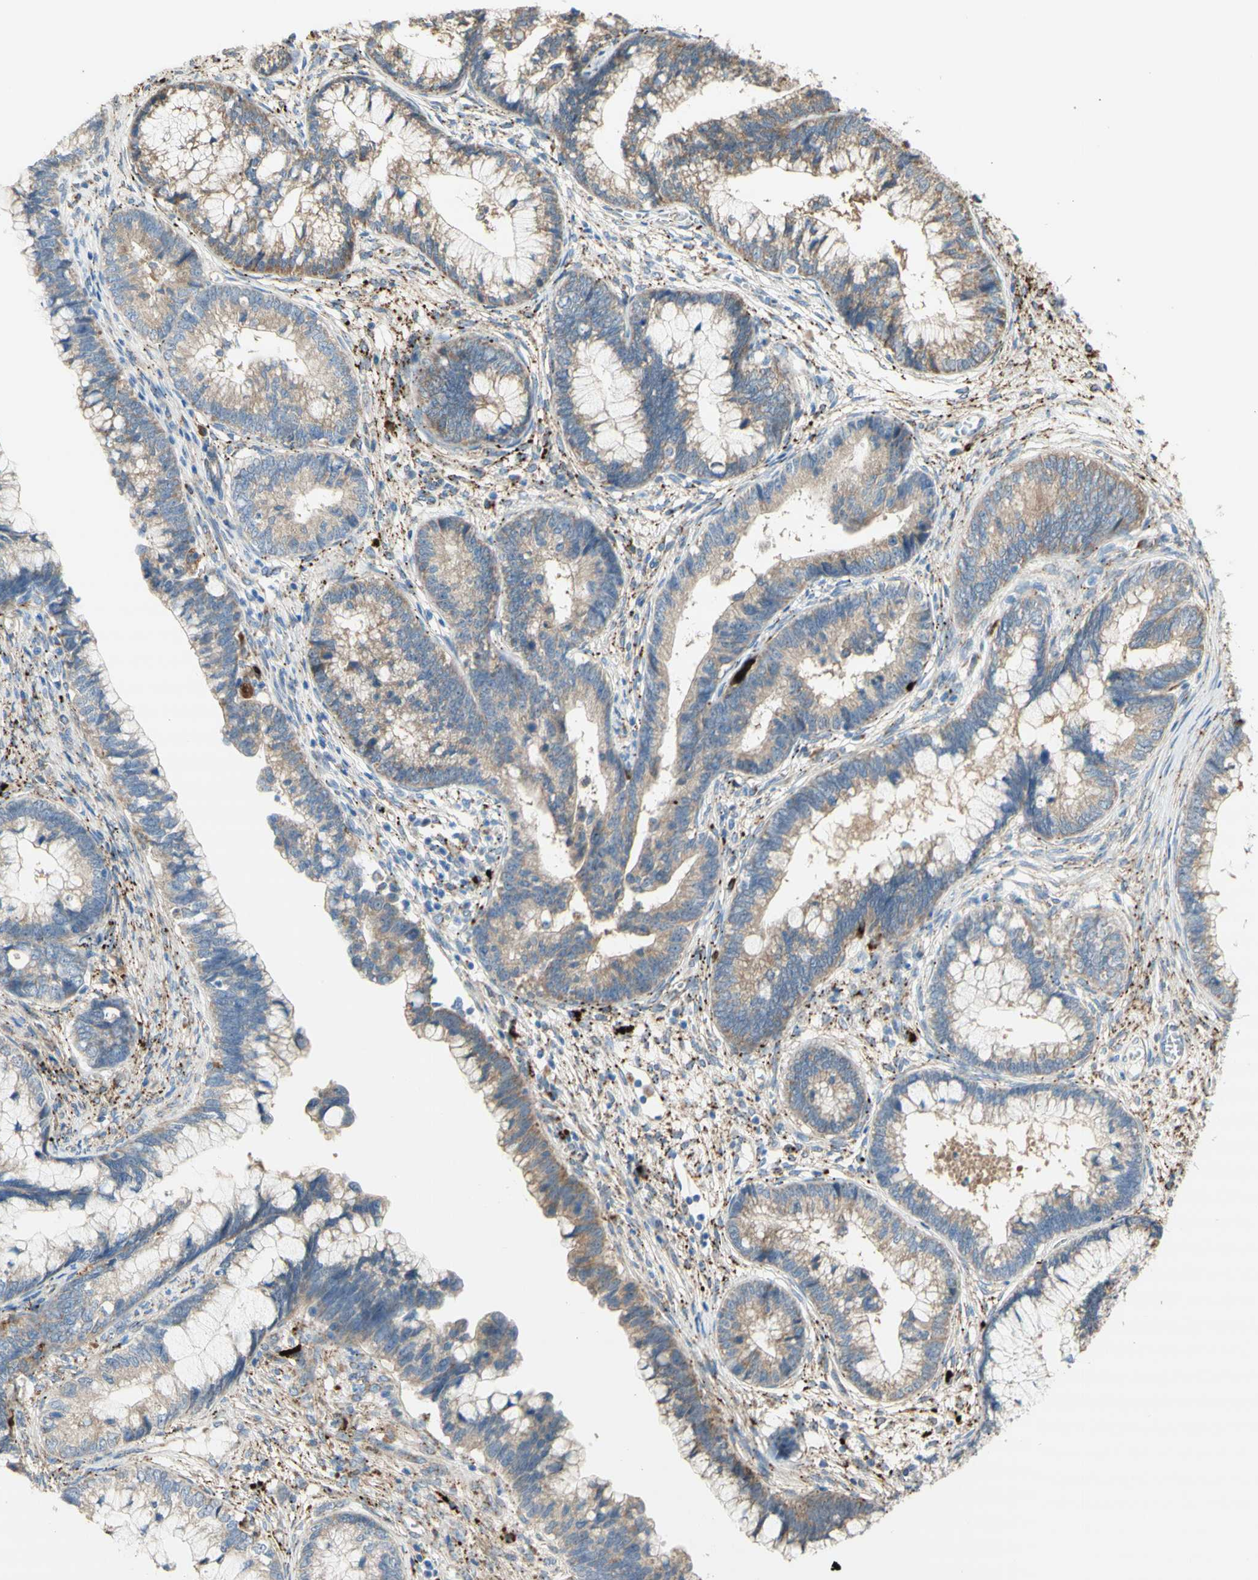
{"staining": {"intensity": "weak", "quantity": ">75%", "location": "cytoplasmic/membranous"}, "tissue": "cervical cancer", "cell_type": "Tumor cells", "image_type": "cancer", "snomed": [{"axis": "morphology", "description": "Adenocarcinoma, NOS"}, {"axis": "topography", "description": "Cervix"}], "caption": "Immunohistochemistry (IHC) histopathology image of human cervical cancer (adenocarcinoma) stained for a protein (brown), which reveals low levels of weak cytoplasmic/membranous staining in about >75% of tumor cells.", "gene": "URB2", "patient": {"sex": "female", "age": 44}}